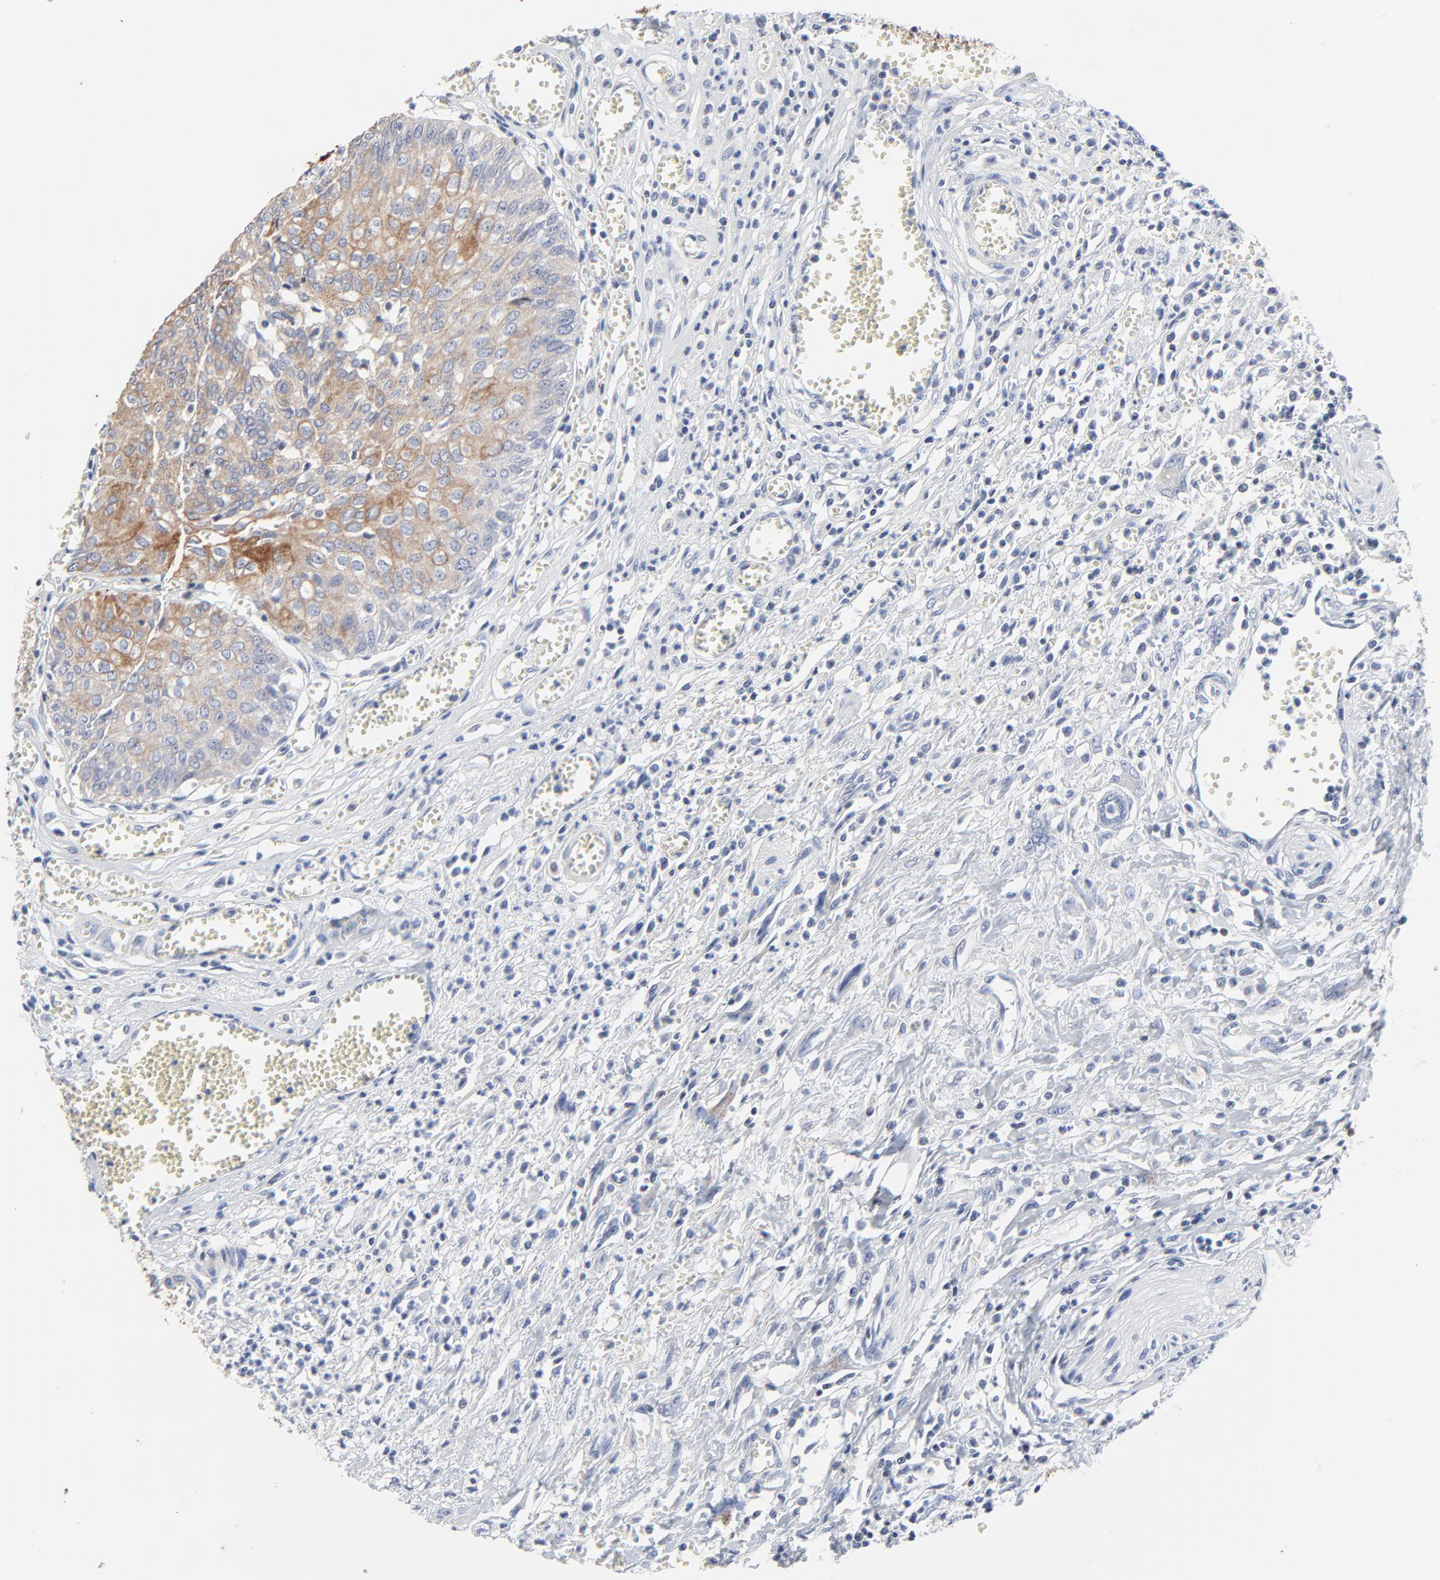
{"staining": {"intensity": "weak", "quantity": "25%-75%", "location": "cytoplasmic/membranous"}, "tissue": "urothelial cancer", "cell_type": "Tumor cells", "image_type": "cancer", "snomed": [{"axis": "morphology", "description": "Urothelial carcinoma, High grade"}, {"axis": "topography", "description": "Urinary bladder"}], "caption": "IHC of urothelial carcinoma (high-grade) reveals low levels of weak cytoplasmic/membranous positivity in about 25%-75% of tumor cells. The staining was performed using DAB (3,3'-diaminobenzidine) to visualize the protein expression in brown, while the nuclei were stained in blue with hematoxylin (Magnification: 20x).", "gene": "LNX1", "patient": {"sex": "male", "age": 66}}